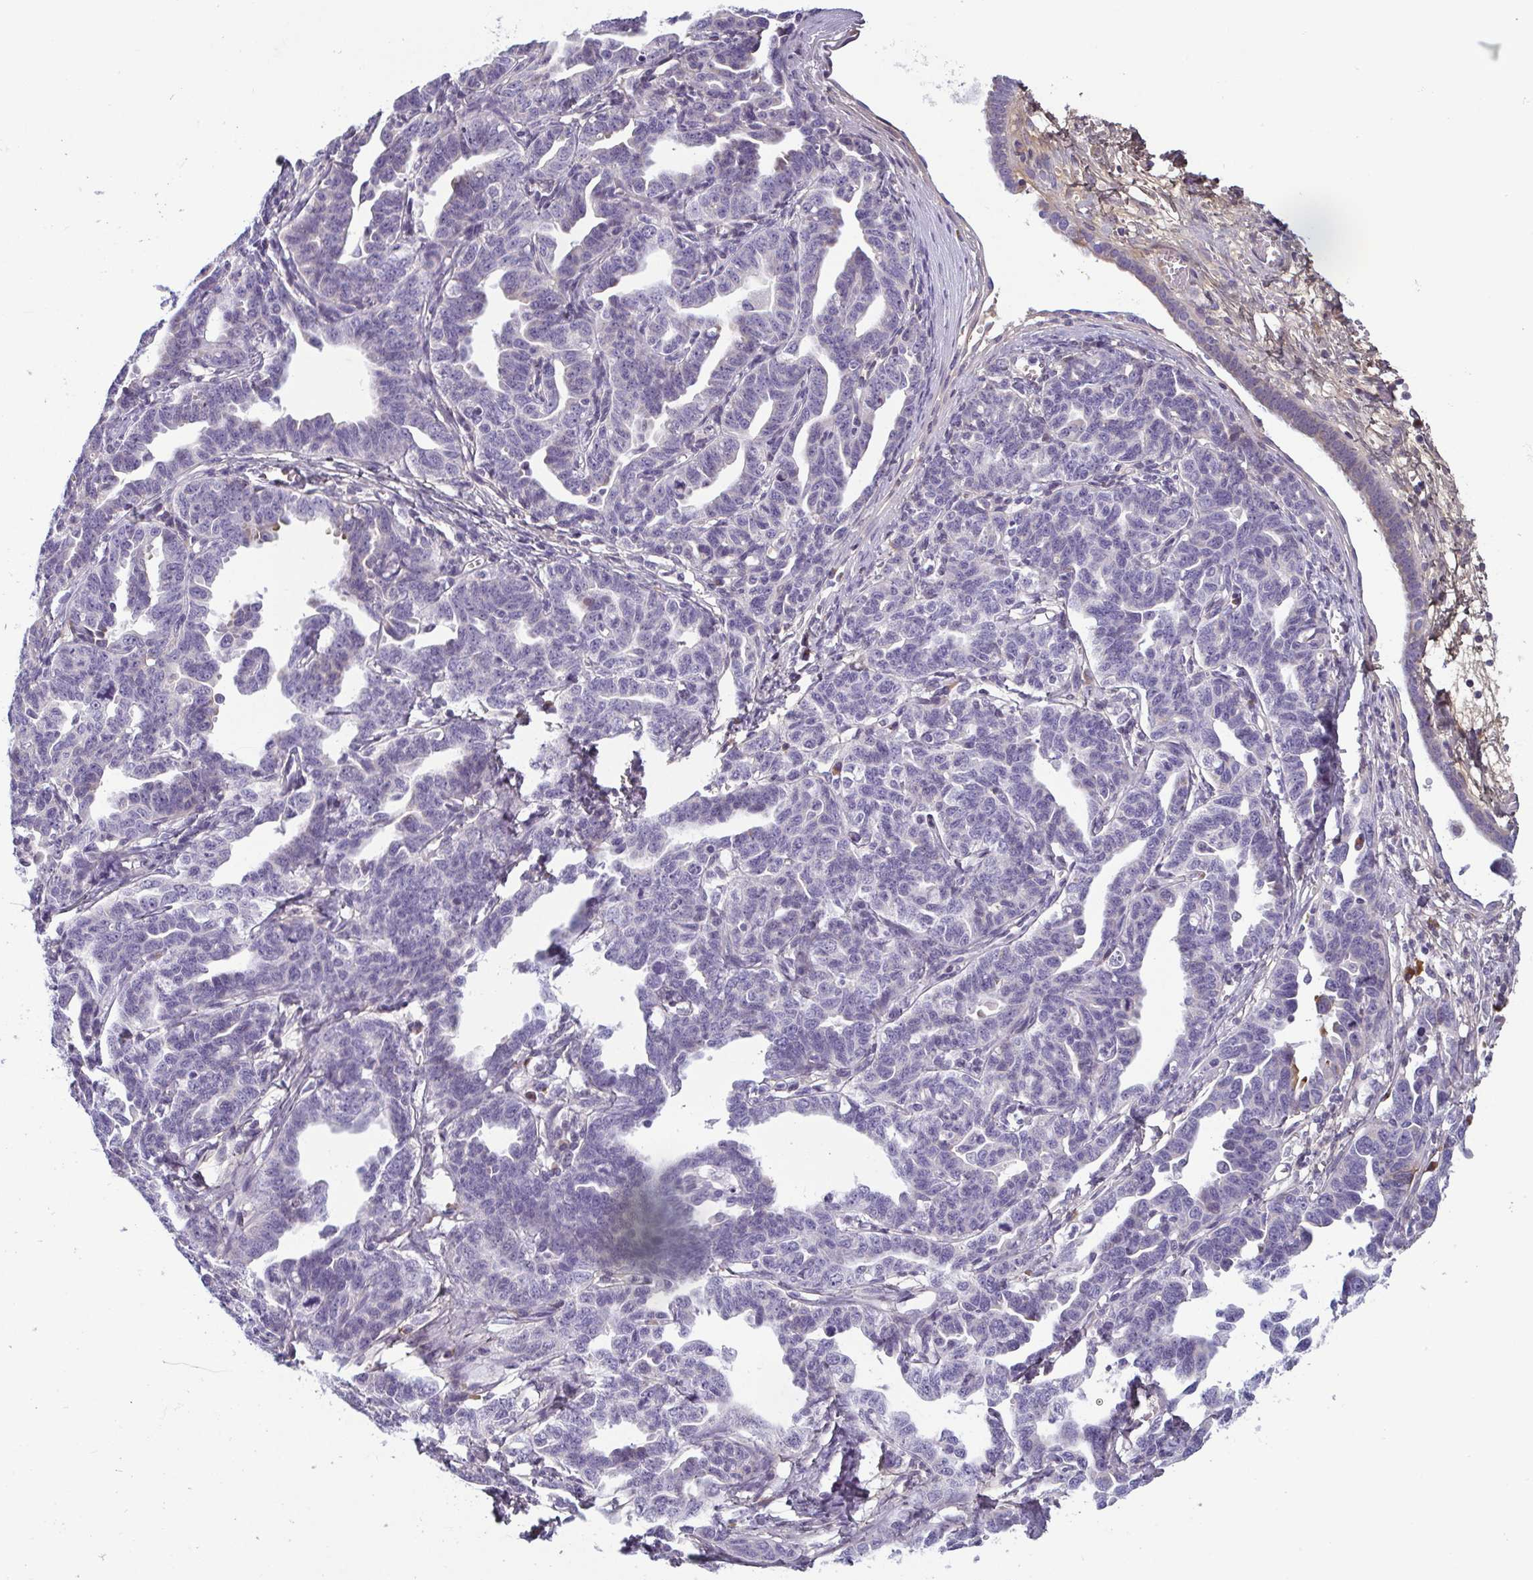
{"staining": {"intensity": "negative", "quantity": "none", "location": "none"}, "tissue": "ovarian cancer", "cell_type": "Tumor cells", "image_type": "cancer", "snomed": [{"axis": "morphology", "description": "Cystadenocarcinoma, serous, NOS"}, {"axis": "topography", "description": "Ovary"}], "caption": "Ovarian cancer (serous cystadenocarcinoma) was stained to show a protein in brown. There is no significant expression in tumor cells.", "gene": "ECM1", "patient": {"sex": "female", "age": 69}}